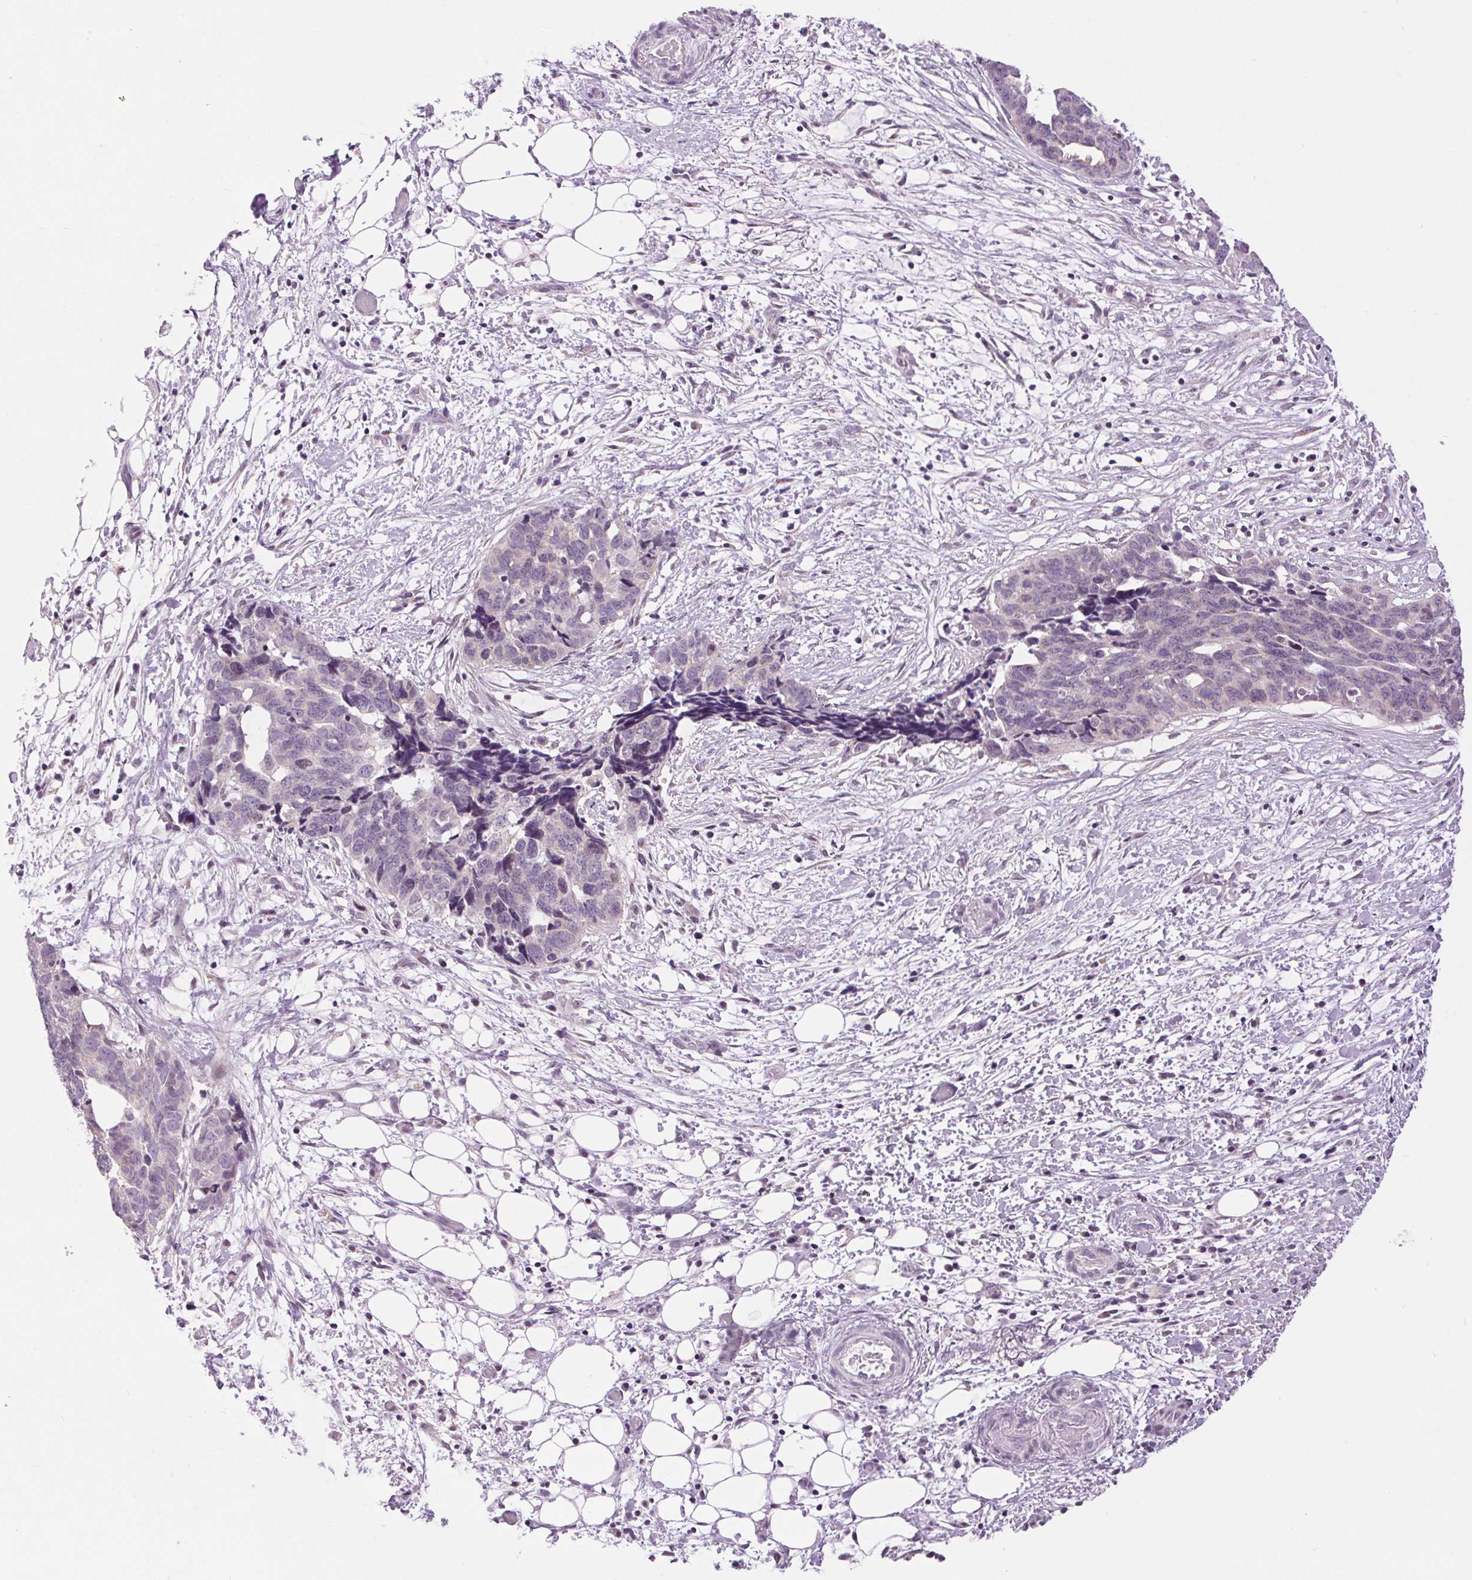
{"staining": {"intensity": "negative", "quantity": "none", "location": "none"}, "tissue": "ovarian cancer", "cell_type": "Tumor cells", "image_type": "cancer", "snomed": [{"axis": "morphology", "description": "Cystadenocarcinoma, serous, NOS"}, {"axis": "topography", "description": "Ovary"}], "caption": "Tumor cells are negative for protein expression in human ovarian cancer (serous cystadenocarcinoma).", "gene": "SMIM13", "patient": {"sex": "female", "age": 69}}